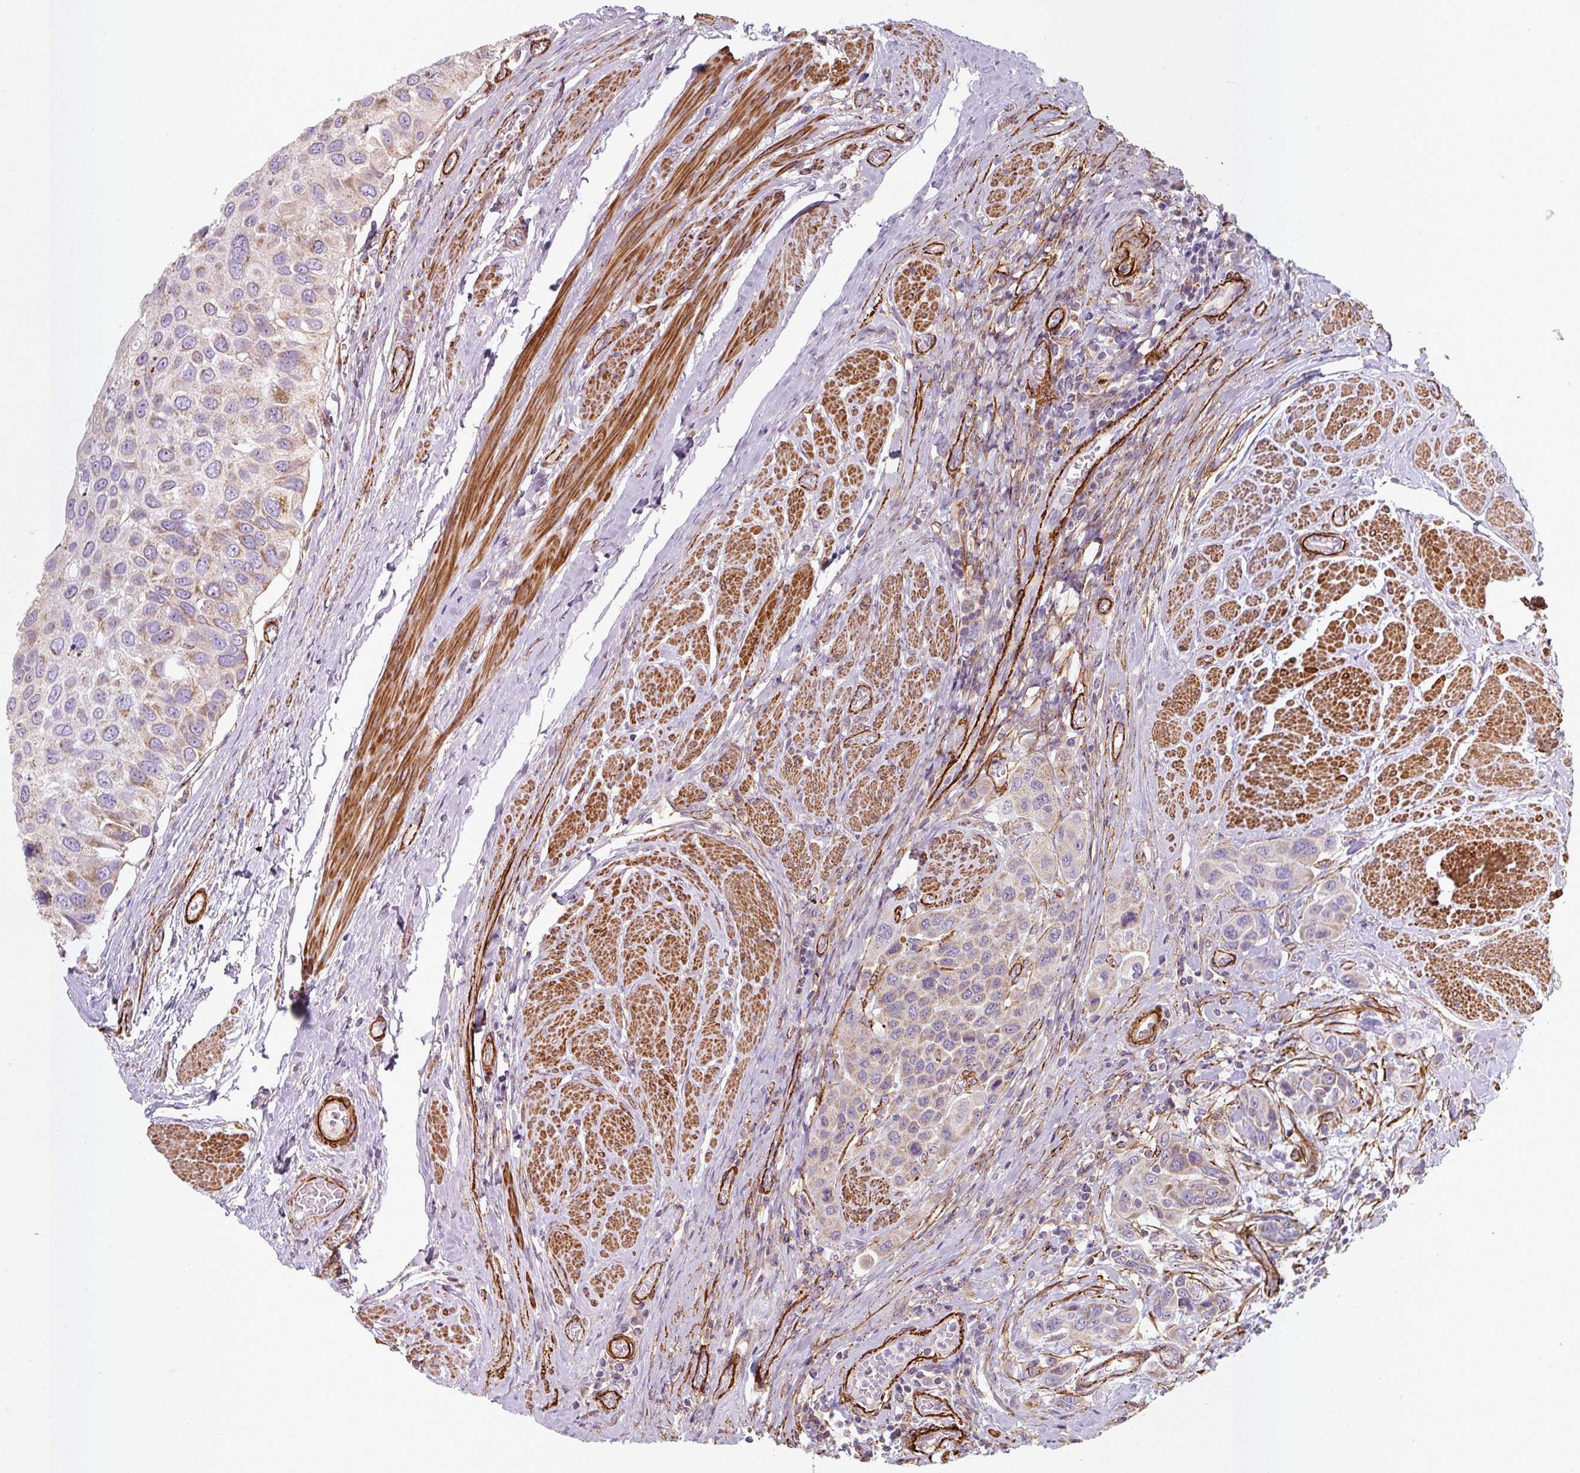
{"staining": {"intensity": "weak", "quantity": "<25%", "location": "cytoplasmic/membranous"}, "tissue": "urothelial cancer", "cell_type": "Tumor cells", "image_type": "cancer", "snomed": [{"axis": "morphology", "description": "Urothelial carcinoma, High grade"}, {"axis": "topography", "description": "Urinary bladder"}], "caption": "Photomicrograph shows no significant protein positivity in tumor cells of urothelial carcinoma (high-grade).", "gene": "MRPS5", "patient": {"sex": "male", "age": 50}}